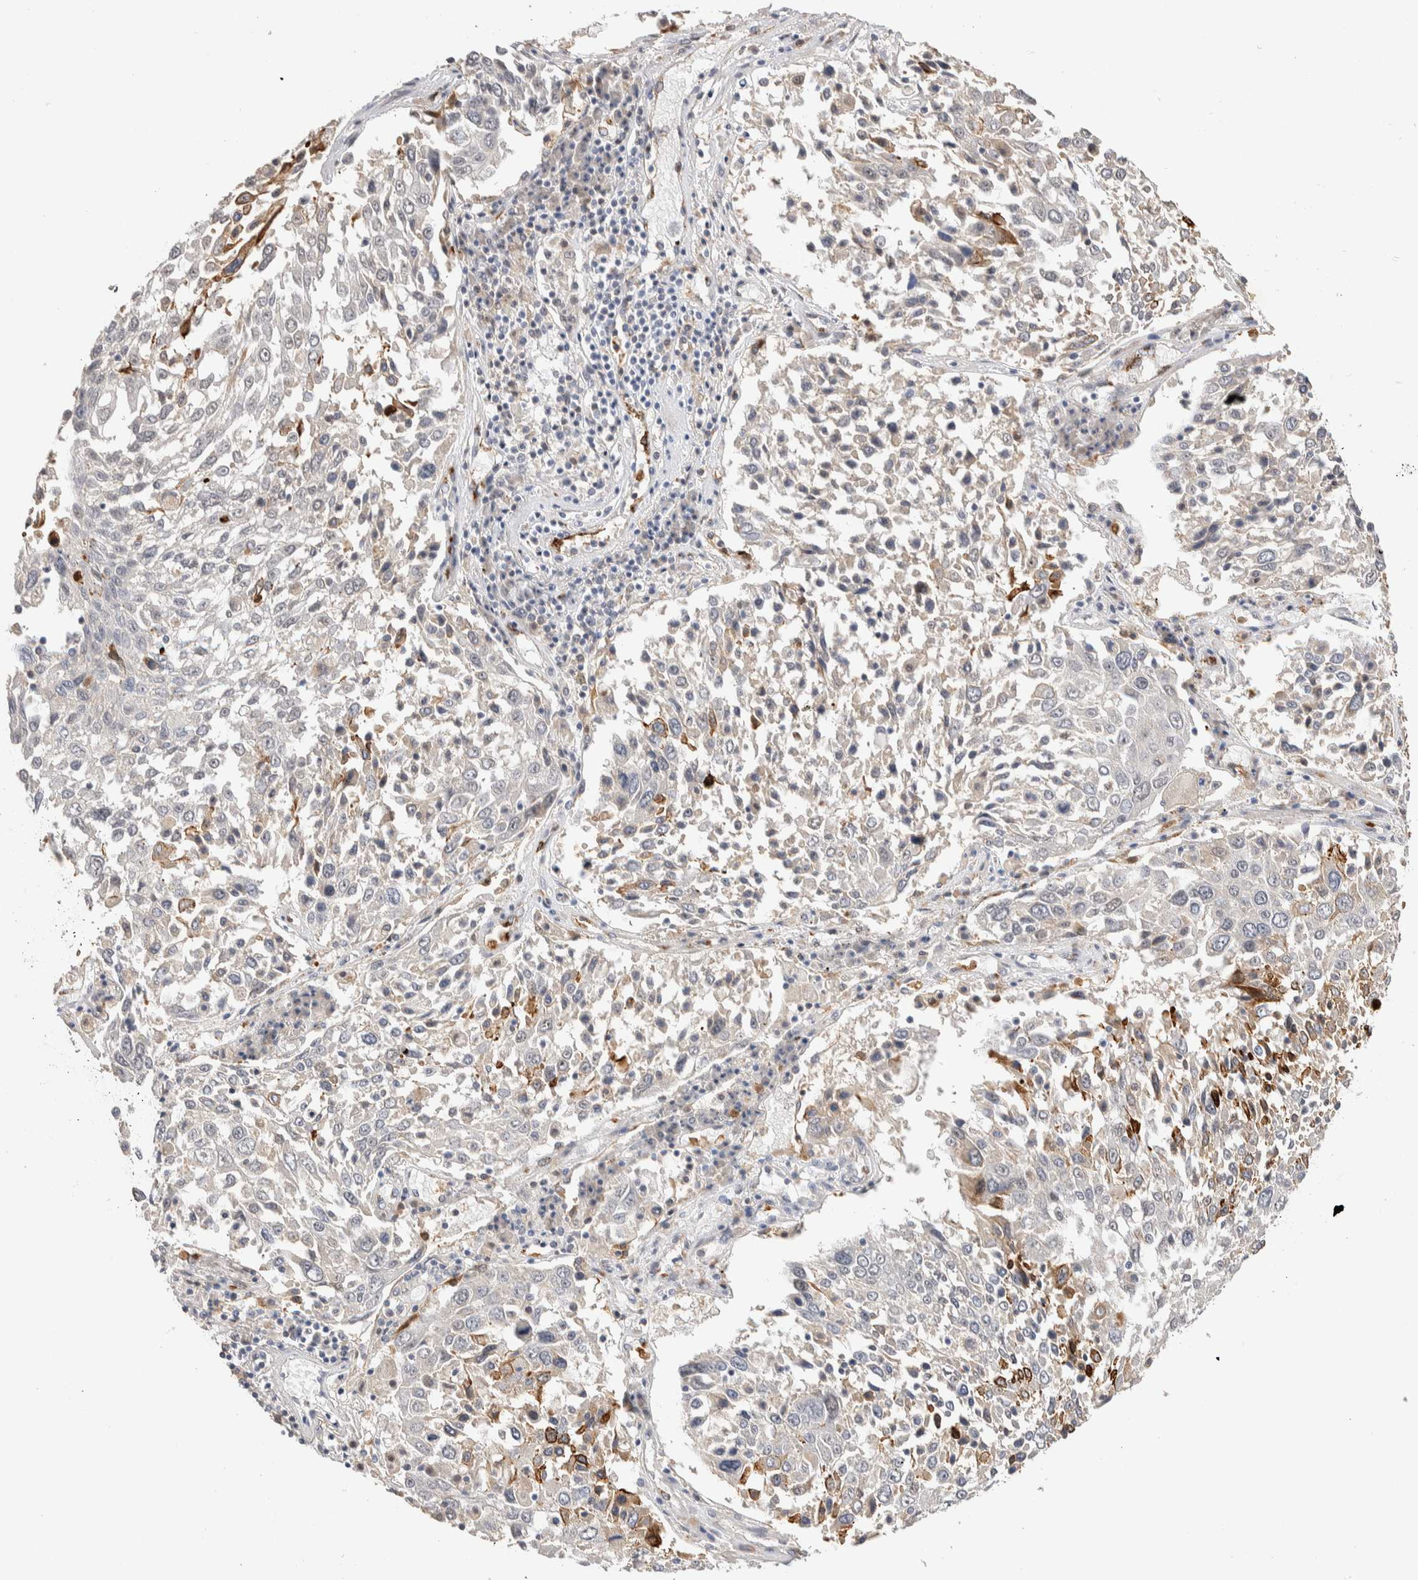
{"staining": {"intensity": "negative", "quantity": "none", "location": "none"}, "tissue": "lung cancer", "cell_type": "Tumor cells", "image_type": "cancer", "snomed": [{"axis": "morphology", "description": "Squamous cell carcinoma, NOS"}, {"axis": "topography", "description": "Lung"}], "caption": "Tumor cells show no significant expression in squamous cell carcinoma (lung).", "gene": "NSMAF", "patient": {"sex": "male", "age": 65}}